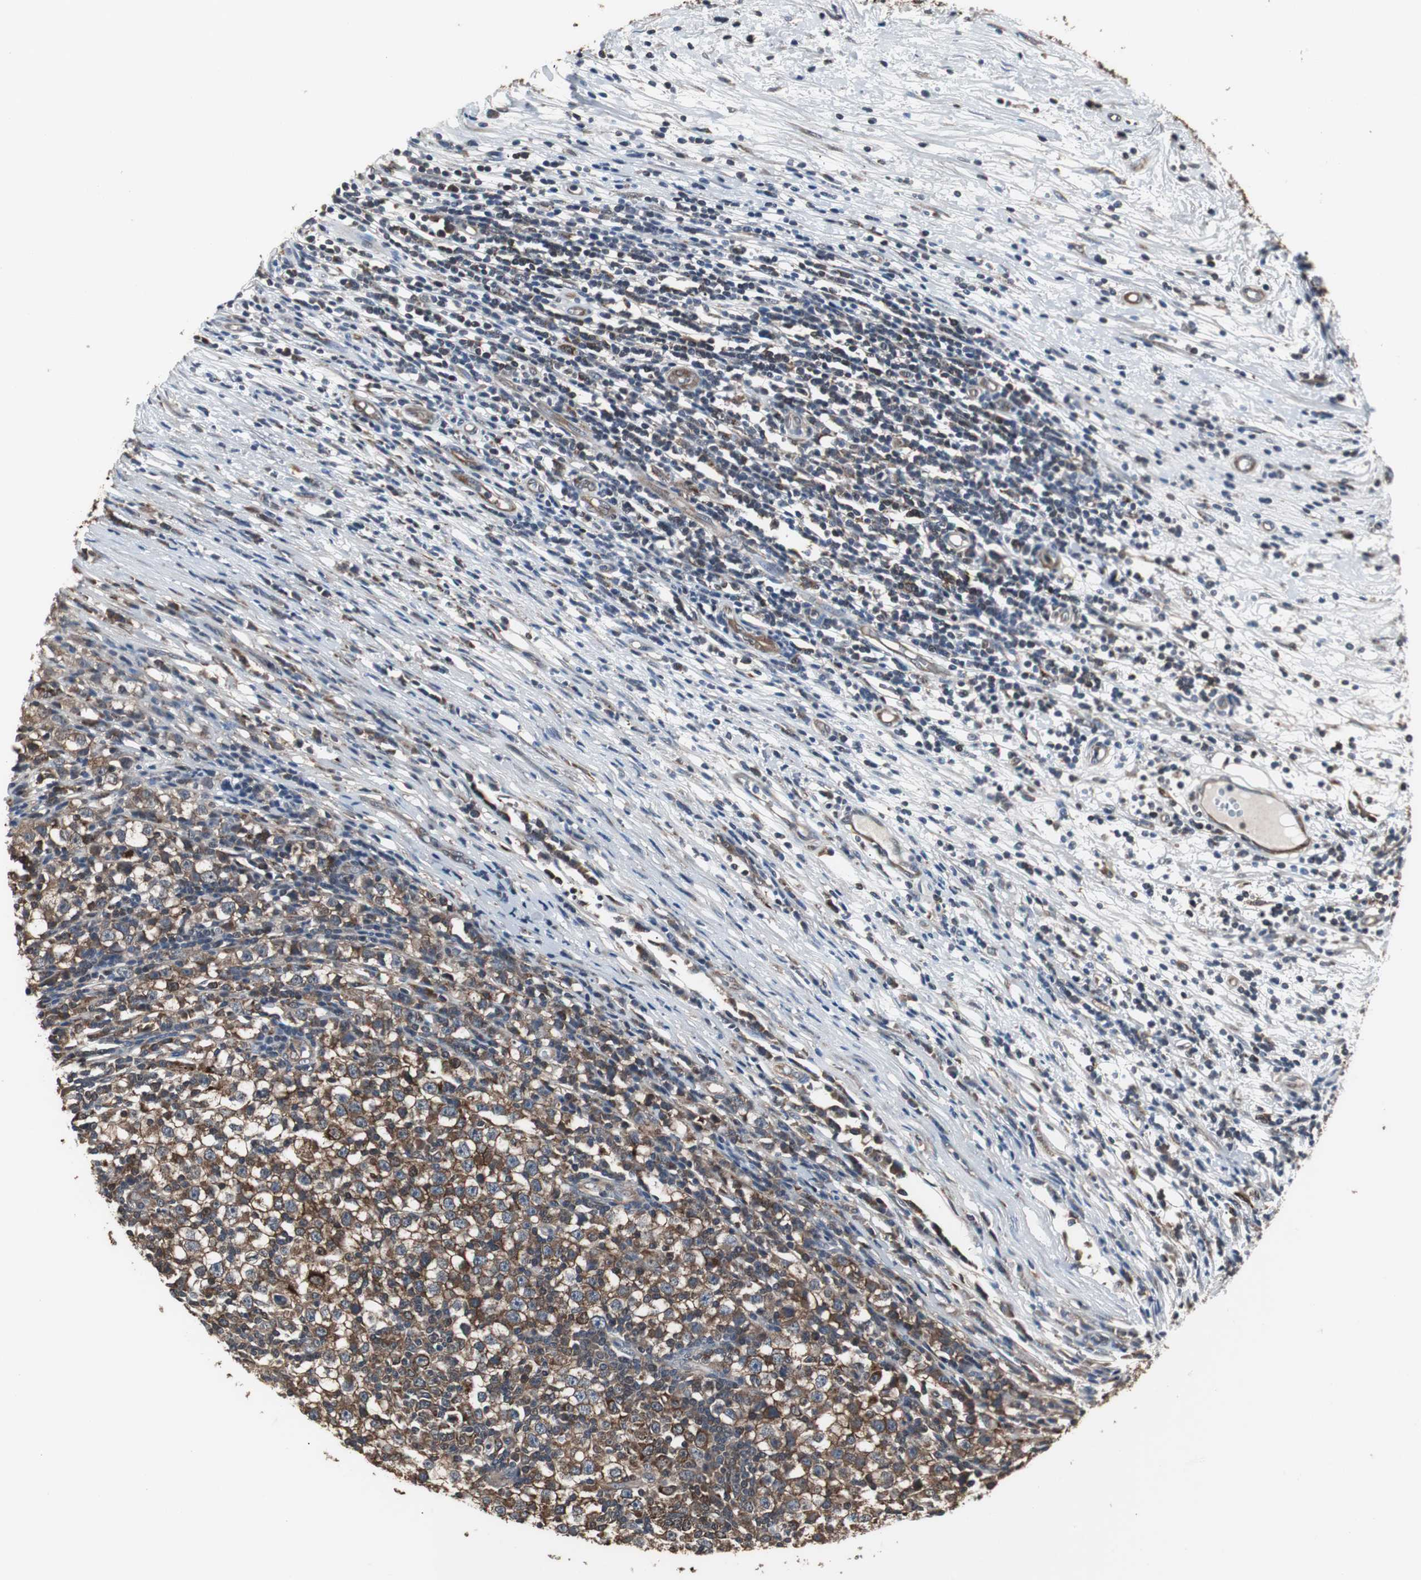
{"staining": {"intensity": "strong", "quantity": ">75%", "location": "cytoplasmic/membranous"}, "tissue": "testis cancer", "cell_type": "Tumor cells", "image_type": "cancer", "snomed": [{"axis": "morphology", "description": "Seminoma, NOS"}, {"axis": "topography", "description": "Testis"}], "caption": "Testis cancer tissue demonstrates strong cytoplasmic/membranous expression in about >75% of tumor cells", "gene": "ZSCAN22", "patient": {"sex": "male", "age": 65}}